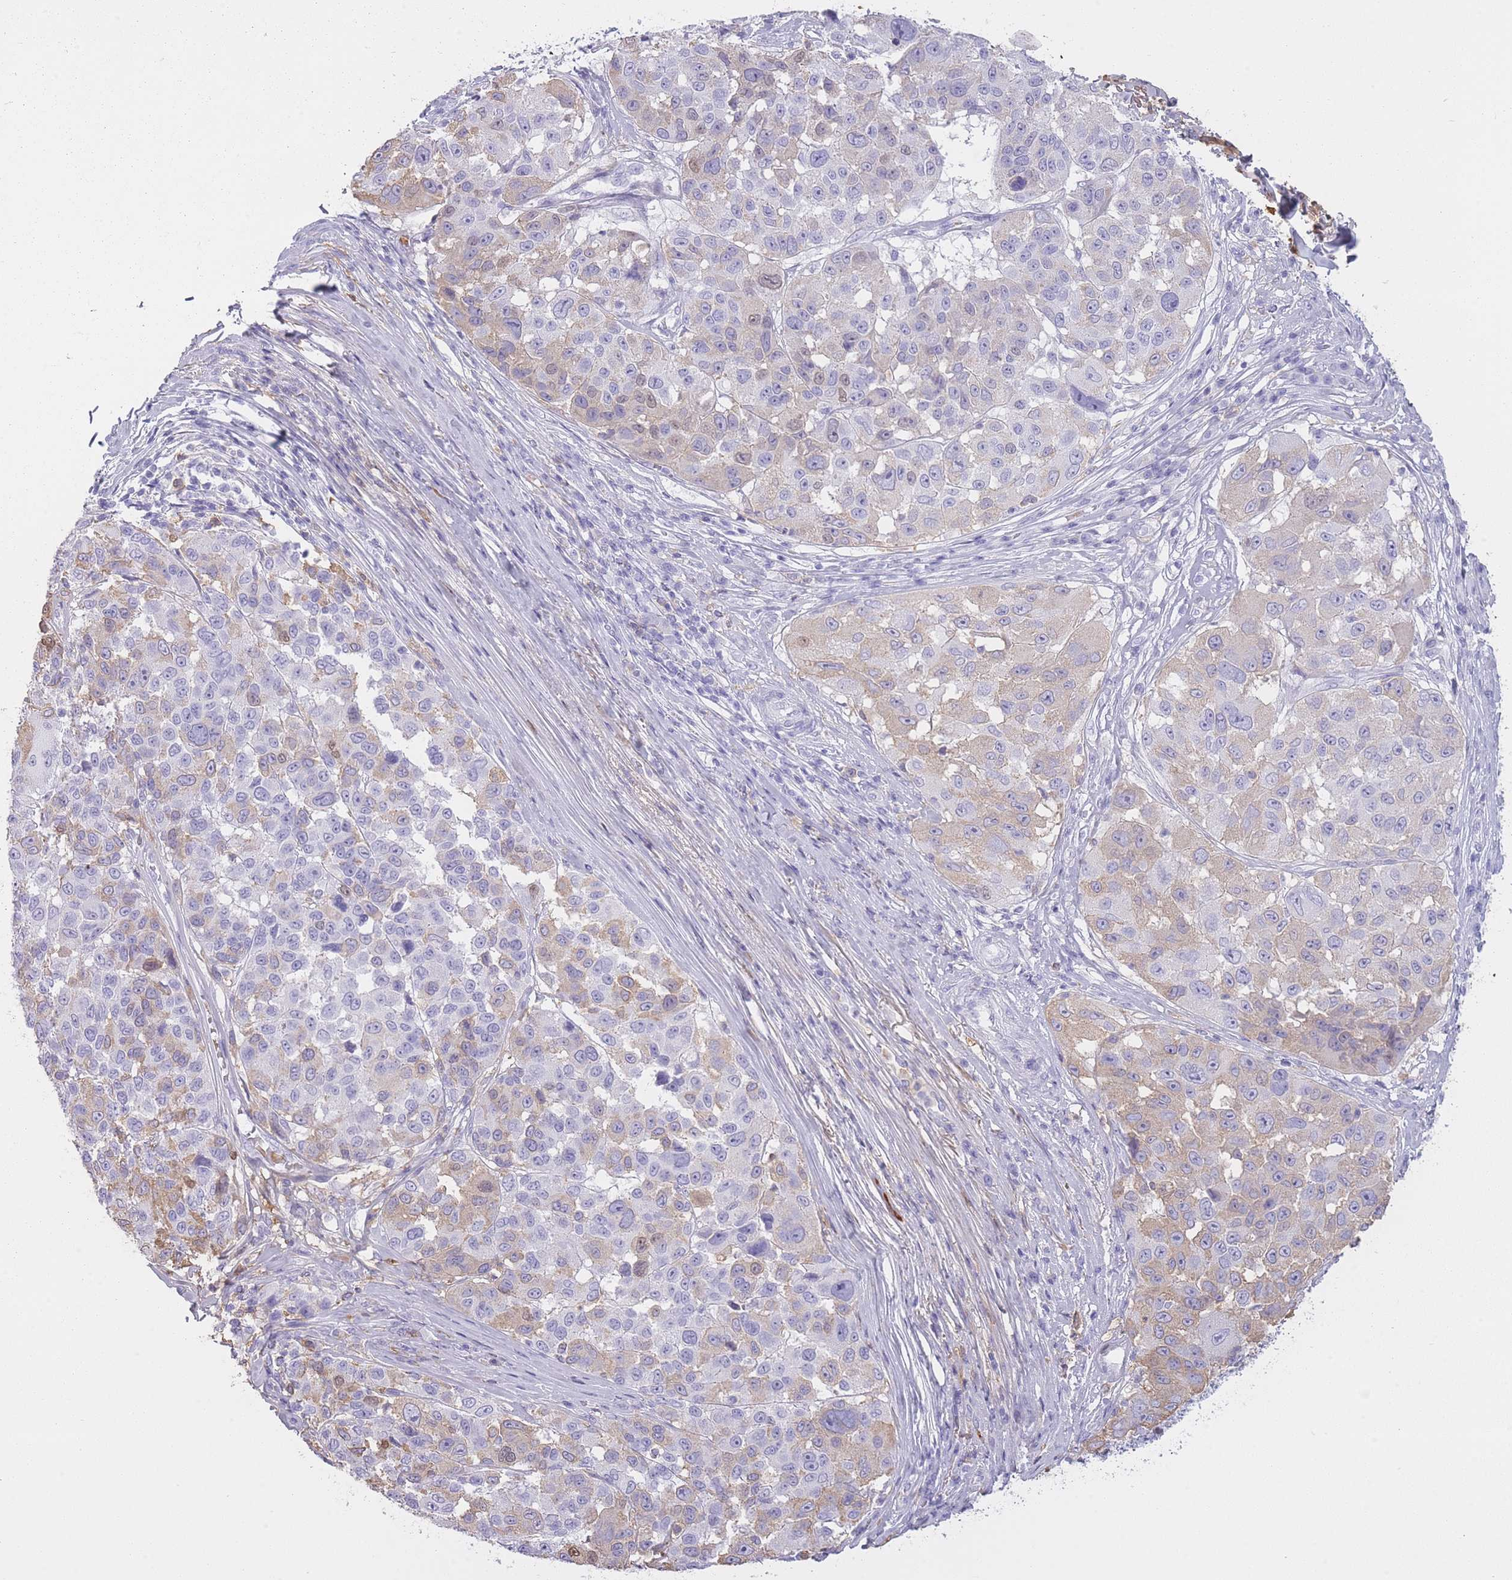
{"staining": {"intensity": "weak", "quantity": "25%-75%", "location": "cytoplasmic/membranous,nuclear"}, "tissue": "melanoma", "cell_type": "Tumor cells", "image_type": "cancer", "snomed": [{"axis": "morphology", "description": "Malignant melanoma, NOS"}, {"axis": "topography", "description": "Skin"}], "caption": "This histopathology image exhibits immunohistochemistry (IHC) staining of melanoma, with low weak cytoplasmic/membranous and nuclear staining in about 25%-75% of tumor cells.", "gene": "AP3S2", "patient": {"sex": "female", "age": 66}}